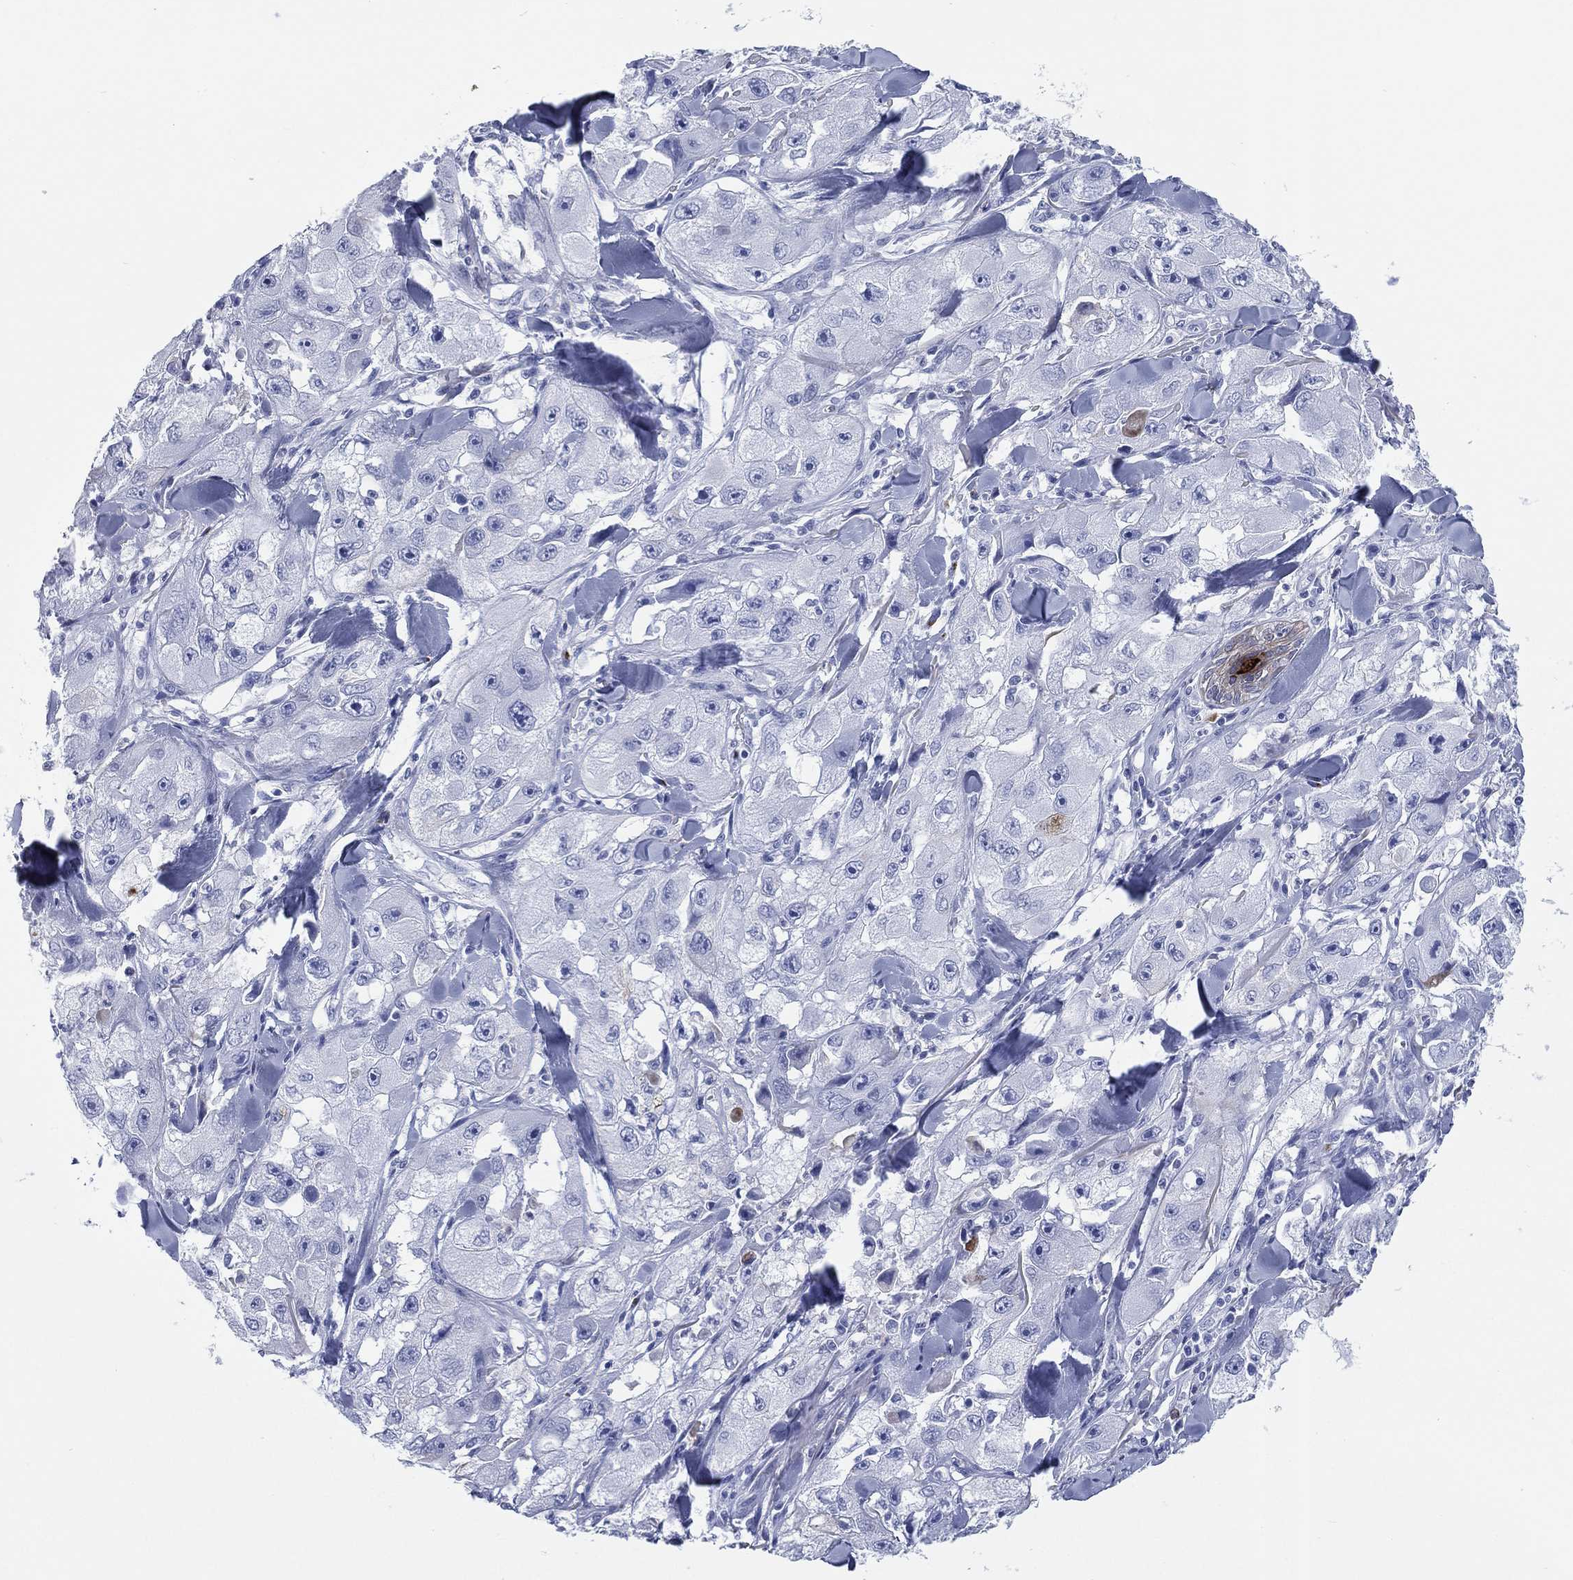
{"staining": {"intensity": "weak", "quantity": "<25%", "location": "cytoplasmic/membranous"}, "tissue": "skin cancer", "cell_type": "Tumor cells", "image_type": "cancer", "snomed": [{"axis": "morphology", "description": "Squamous cell carcinoma, NOS"}, {"axis": "topography", "description": "Skin"}, {"axis": "topography", "description": "Subcutis"}], "caption": "High magnification brightfield microscopy of skin cancer stained with DAB (3,3'-diaminobenzidine) (brown) and counterstained with hematoxylin (blue): tumor cells show no significant staining.", "gene": "CD79A", "patient": {"sex": "male", "age": 73}}